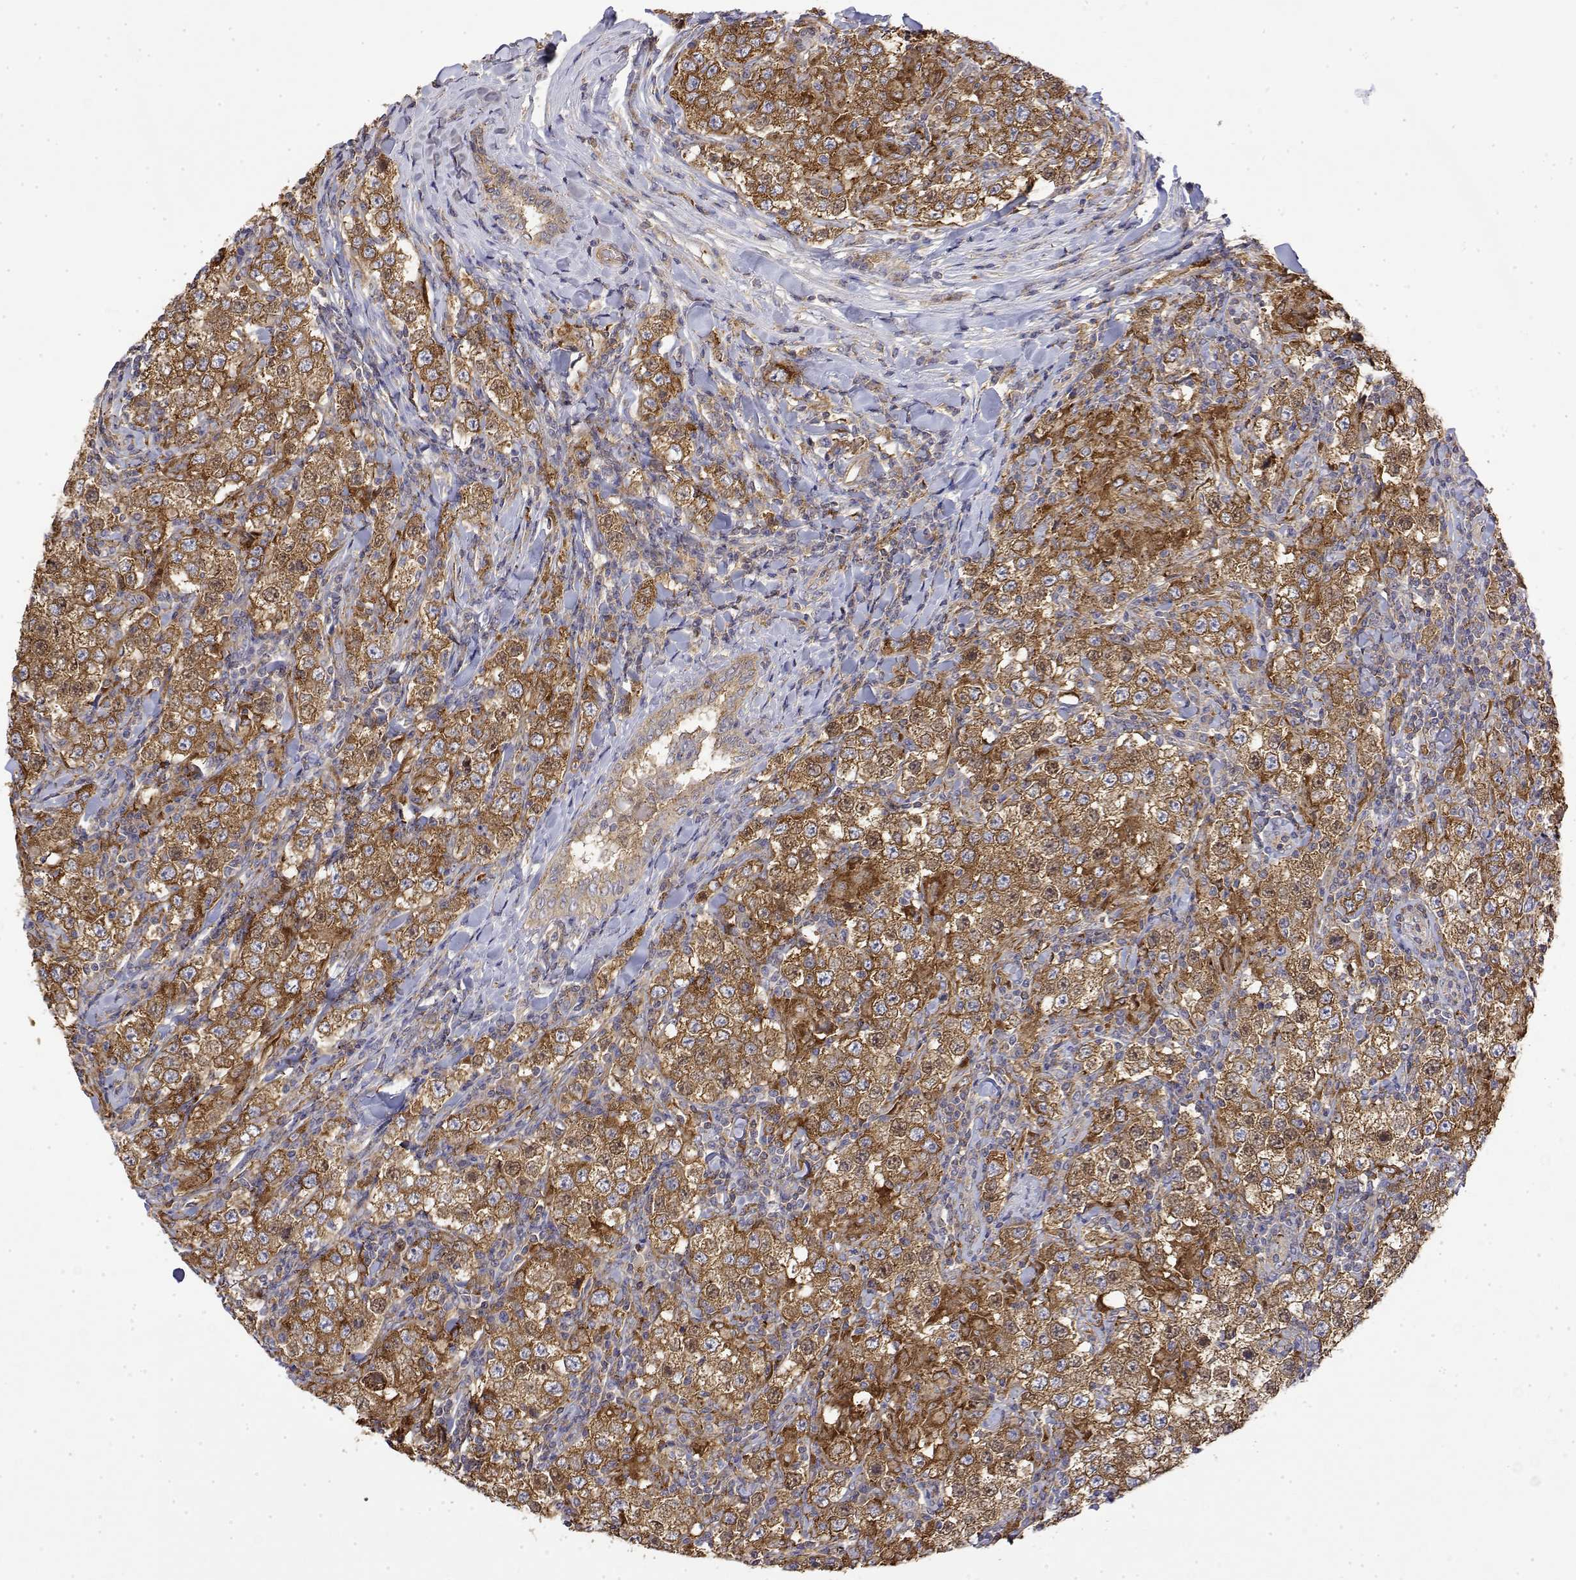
{"staining": {"intensity": "strong", "quantity": ">75%", "location": "cytoplasmic/membranous"}, "tissue": "testis cancer", "cell_type": "Tumor cells", "image_type": "cancer", "snomed": [{"axis": "morphology", "description": "Seminoma, NOS"}, {"axis": "morphology", "description": "Carcinoma, Embryonal, NOS"}, {"axis": "topography", "description": "Testis"}], "caption": "This is a histology image of immunohistochemistry staining of testis embryonal carcinoma, which shows strong expression in the cytoplasmic/membranous of tumor cells.", "gene": "PACSIN2", "patient": {"sex": "male", "age": 41}}